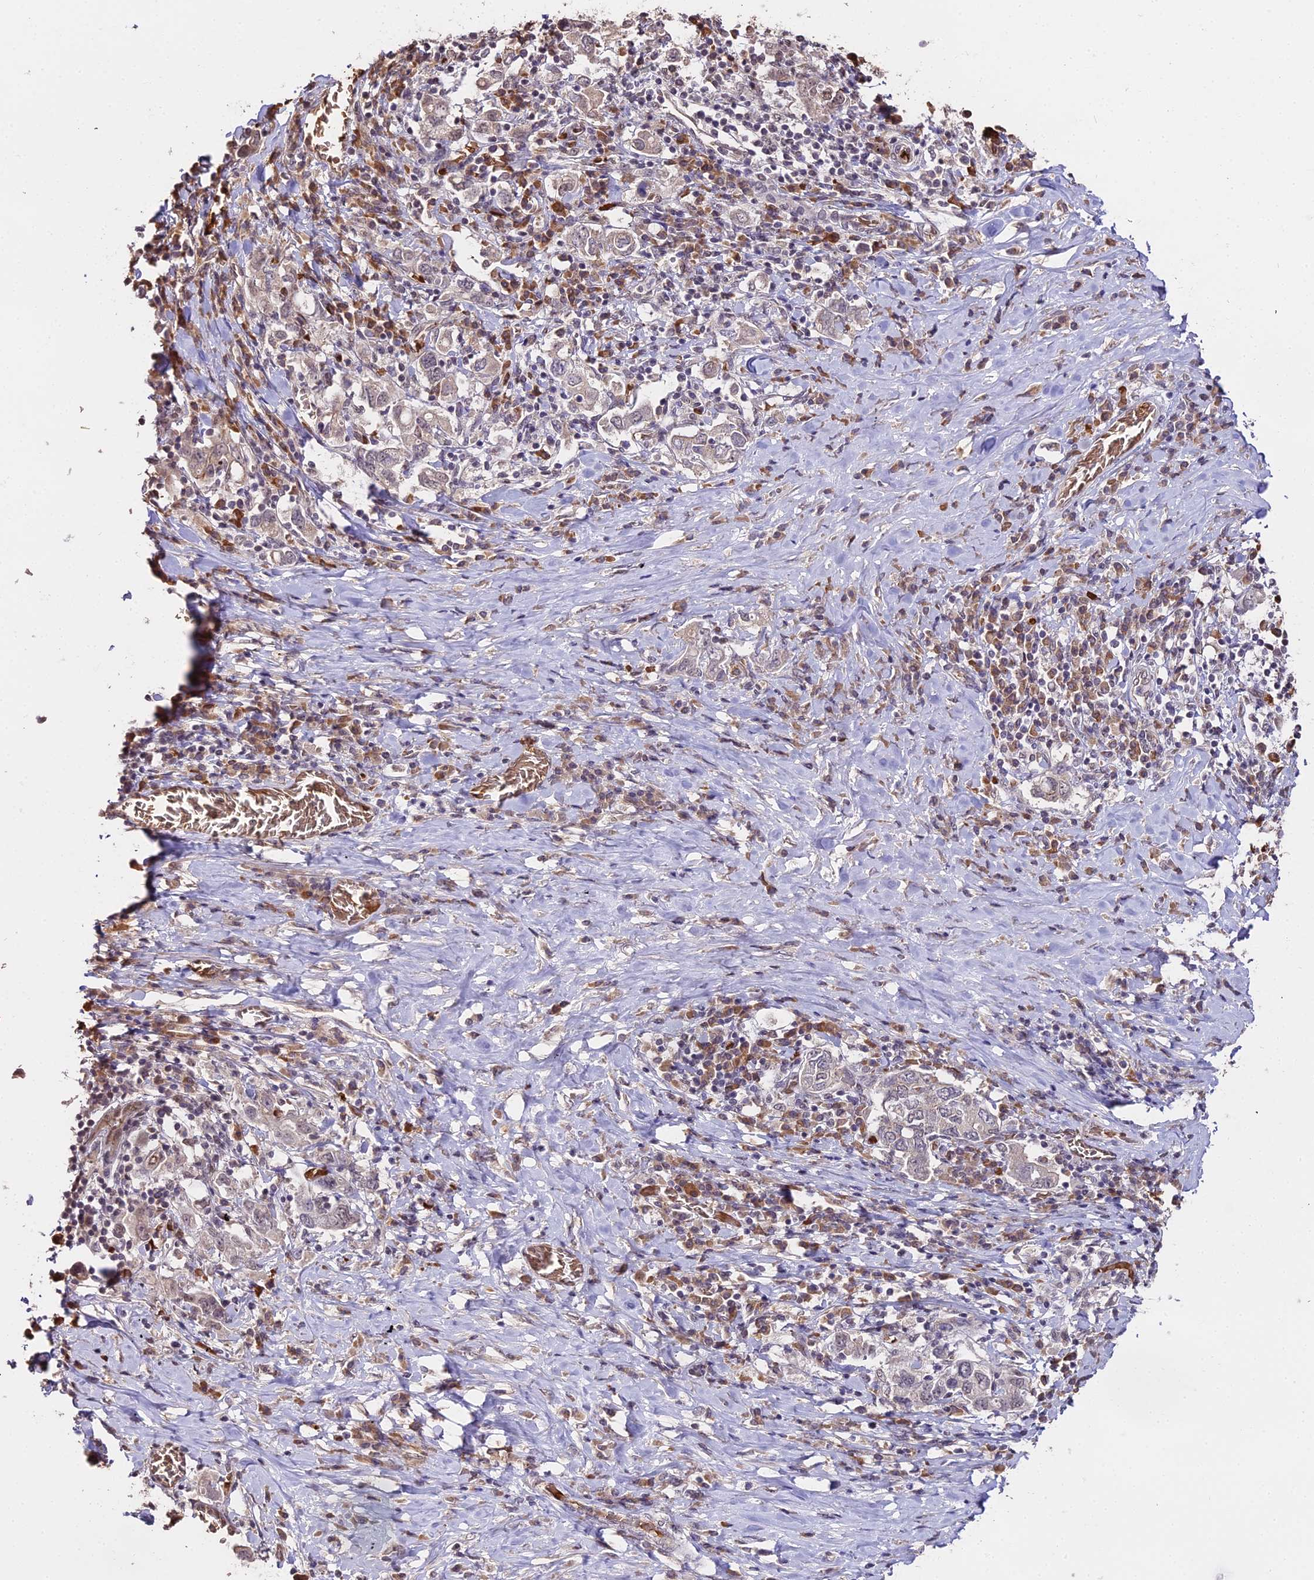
{"staining": {"intensity": "weak", "quantity": "<25%", "location": "cytoplasmic/membranous,nuclear"}, "tissue": "stomach cancer", "cell_type": "Tumor cells", "image_type": "cancer", "snomed": [{"axis": "morphology", "description": "Adenocarcinoma, NOS"}, {"axis": "topography", "description": "Stomach, upper"}, {"axis": "topography", "description": "Stomach"}], "caption": "High power microscopy image of an IHC photomicrograph of stomach adenocarcinoma, revealing no significant expression in tumor cells.", "gene": "ZDBF2", "patient": {"sex": "male", "age": 62}}